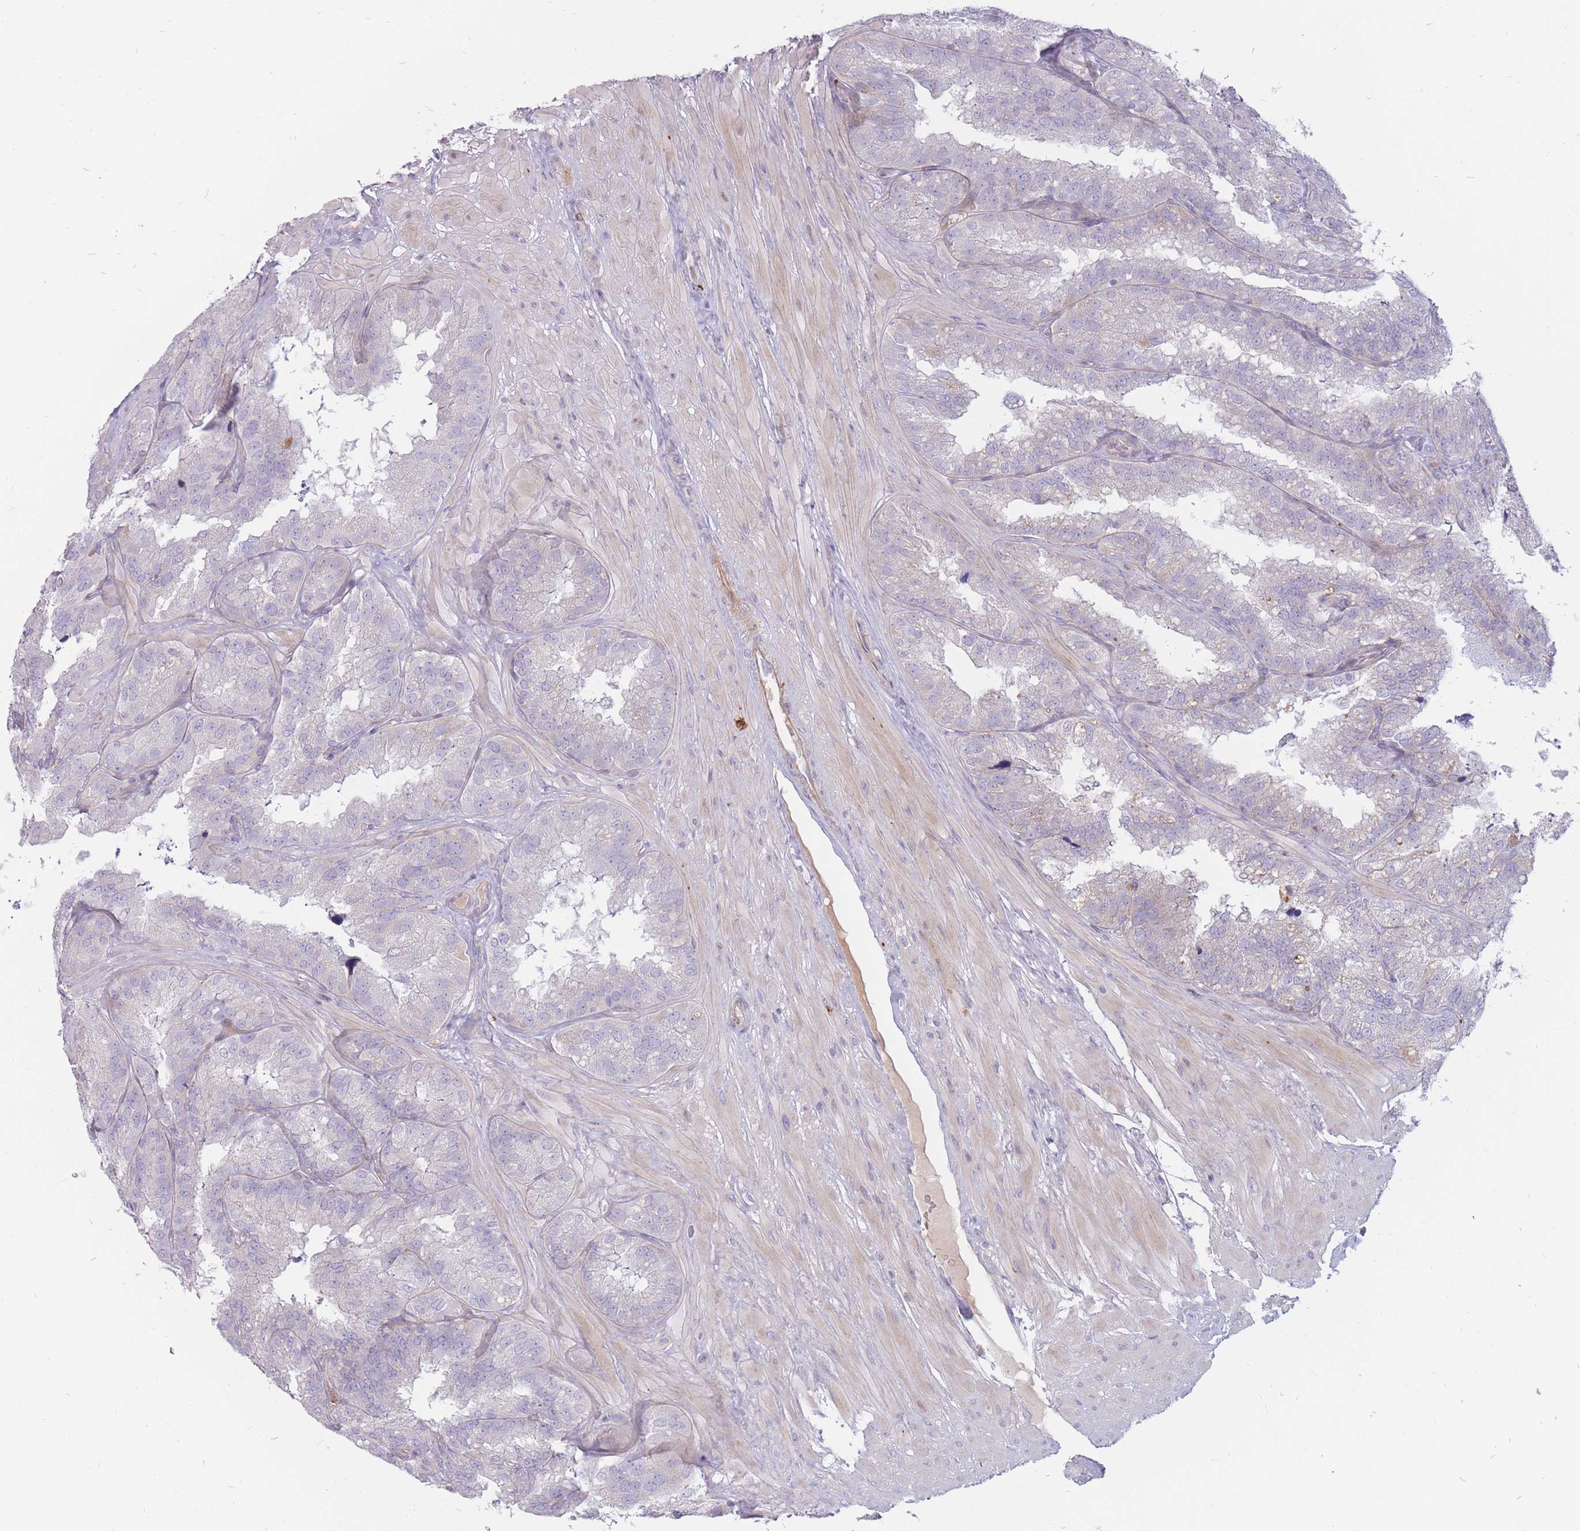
{"staining": {"intensity": "negative", "quantity": "none", "location": "none"}, "tissue": "seminal vesicle", "cell_type": "Glandular cells", "image_type": "normal", "snomed": [{"axis": "morphology", "description": "Normal tissue, NOS"}, {"axis": "topography", "description": "Seminal veicle"}], "caption": "Immunohistochemistry (IHC) micrograph of unremarkable seminal vesicle stained for a protein (brown), which reveals no expression in glandular cells.", "gene": "PTGDR", "patient": {"sex": "male", "age": 58}}